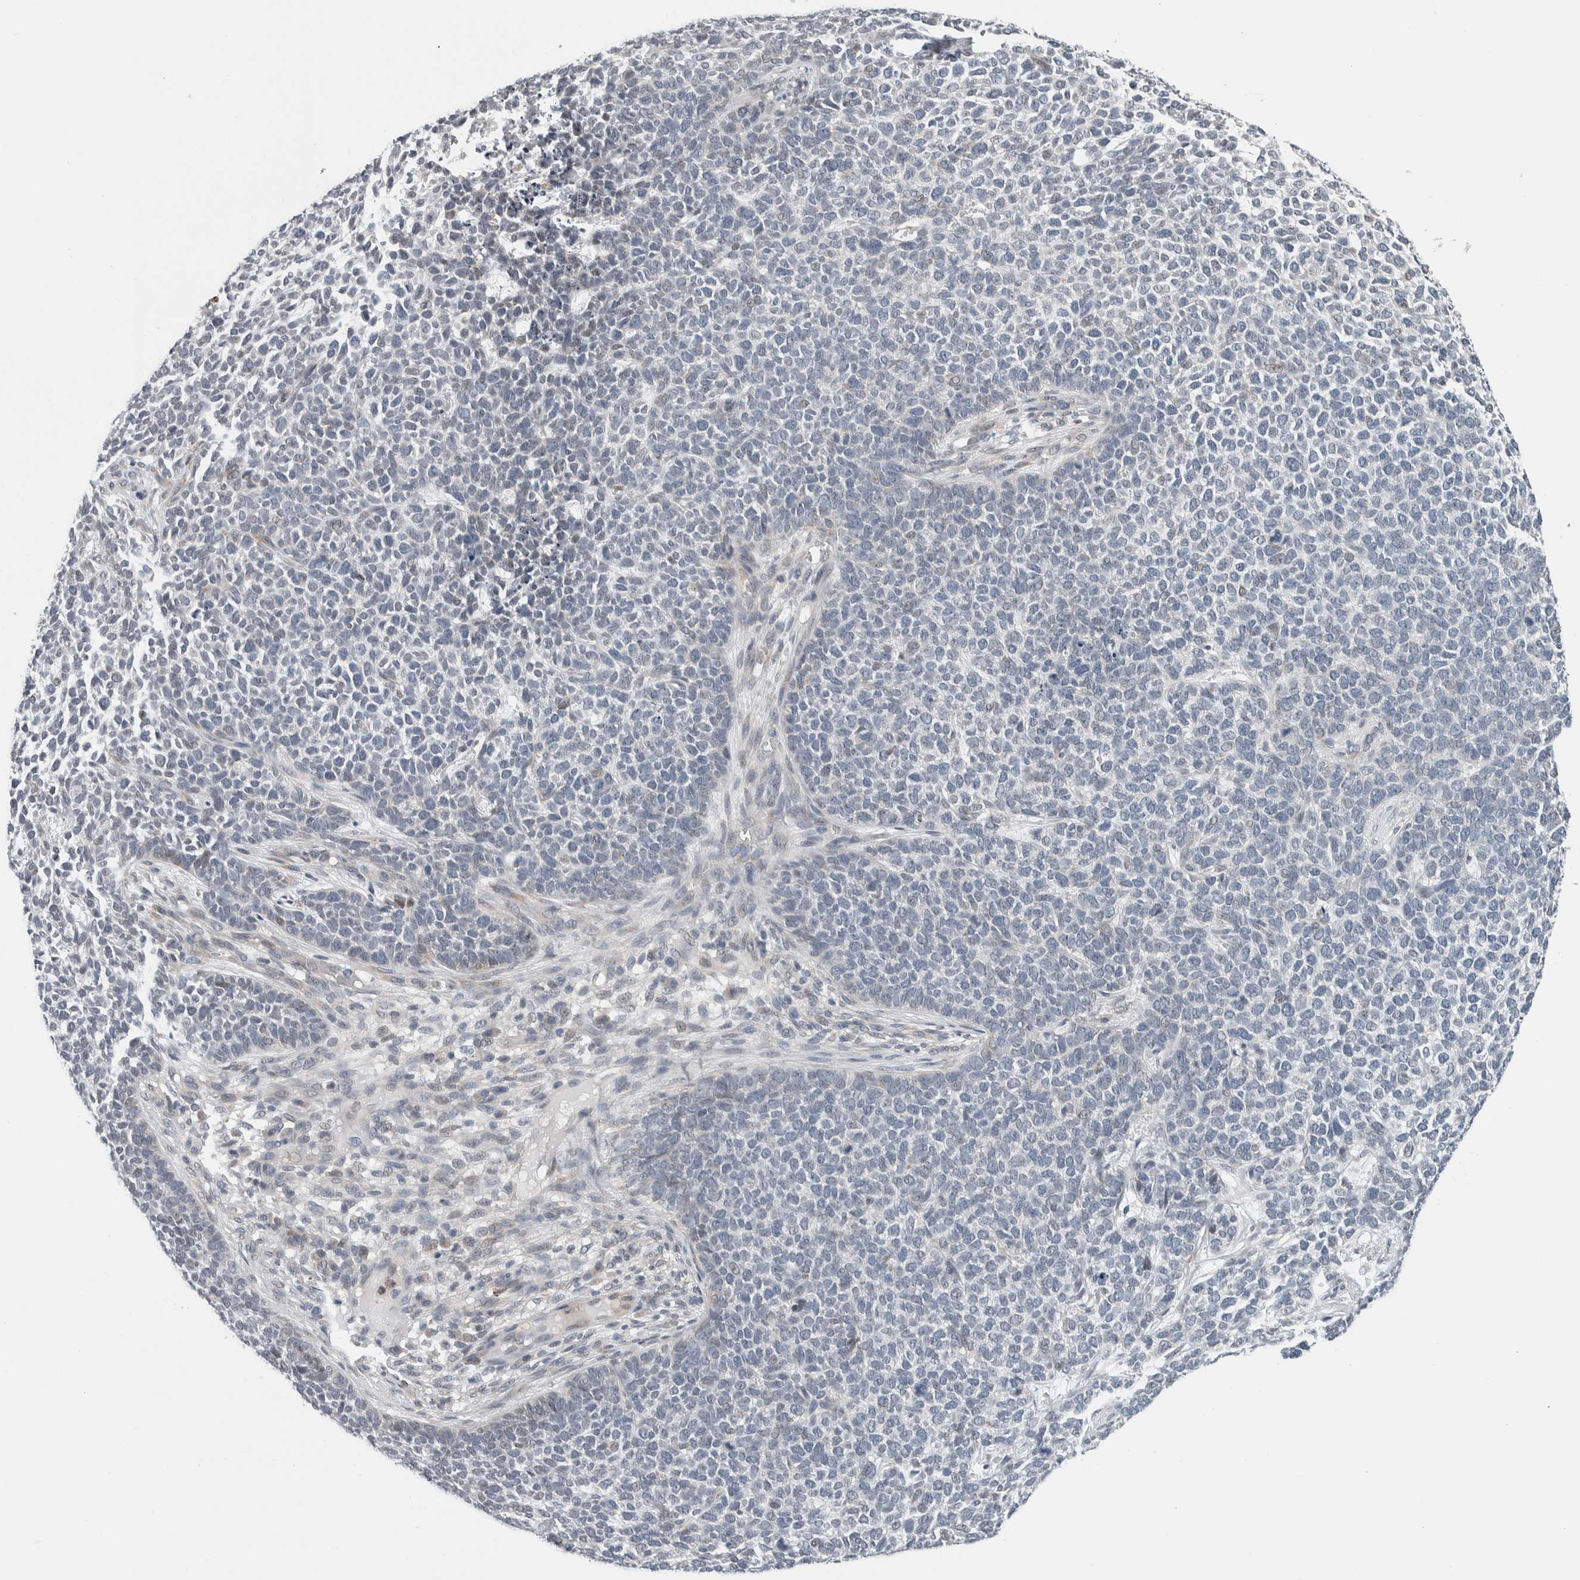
{"staining": {"intensity": "negative", "quantity": "none", "location": "none"}, "tissue": "skin cancer", "cell_type": "Tumor cells", "image_type": "cancer", "snomed": [{"axis": "morphology", "description": "Basal cell carcinoma"}, {"axis": "topography", "description": "Skin"}], "caption": "A micrograph of skin cancer stained for a protein reveals no brown staining in tumor cells.", "gene": "NEUROD1", "patient": {"sex": "female", "age": 84}}